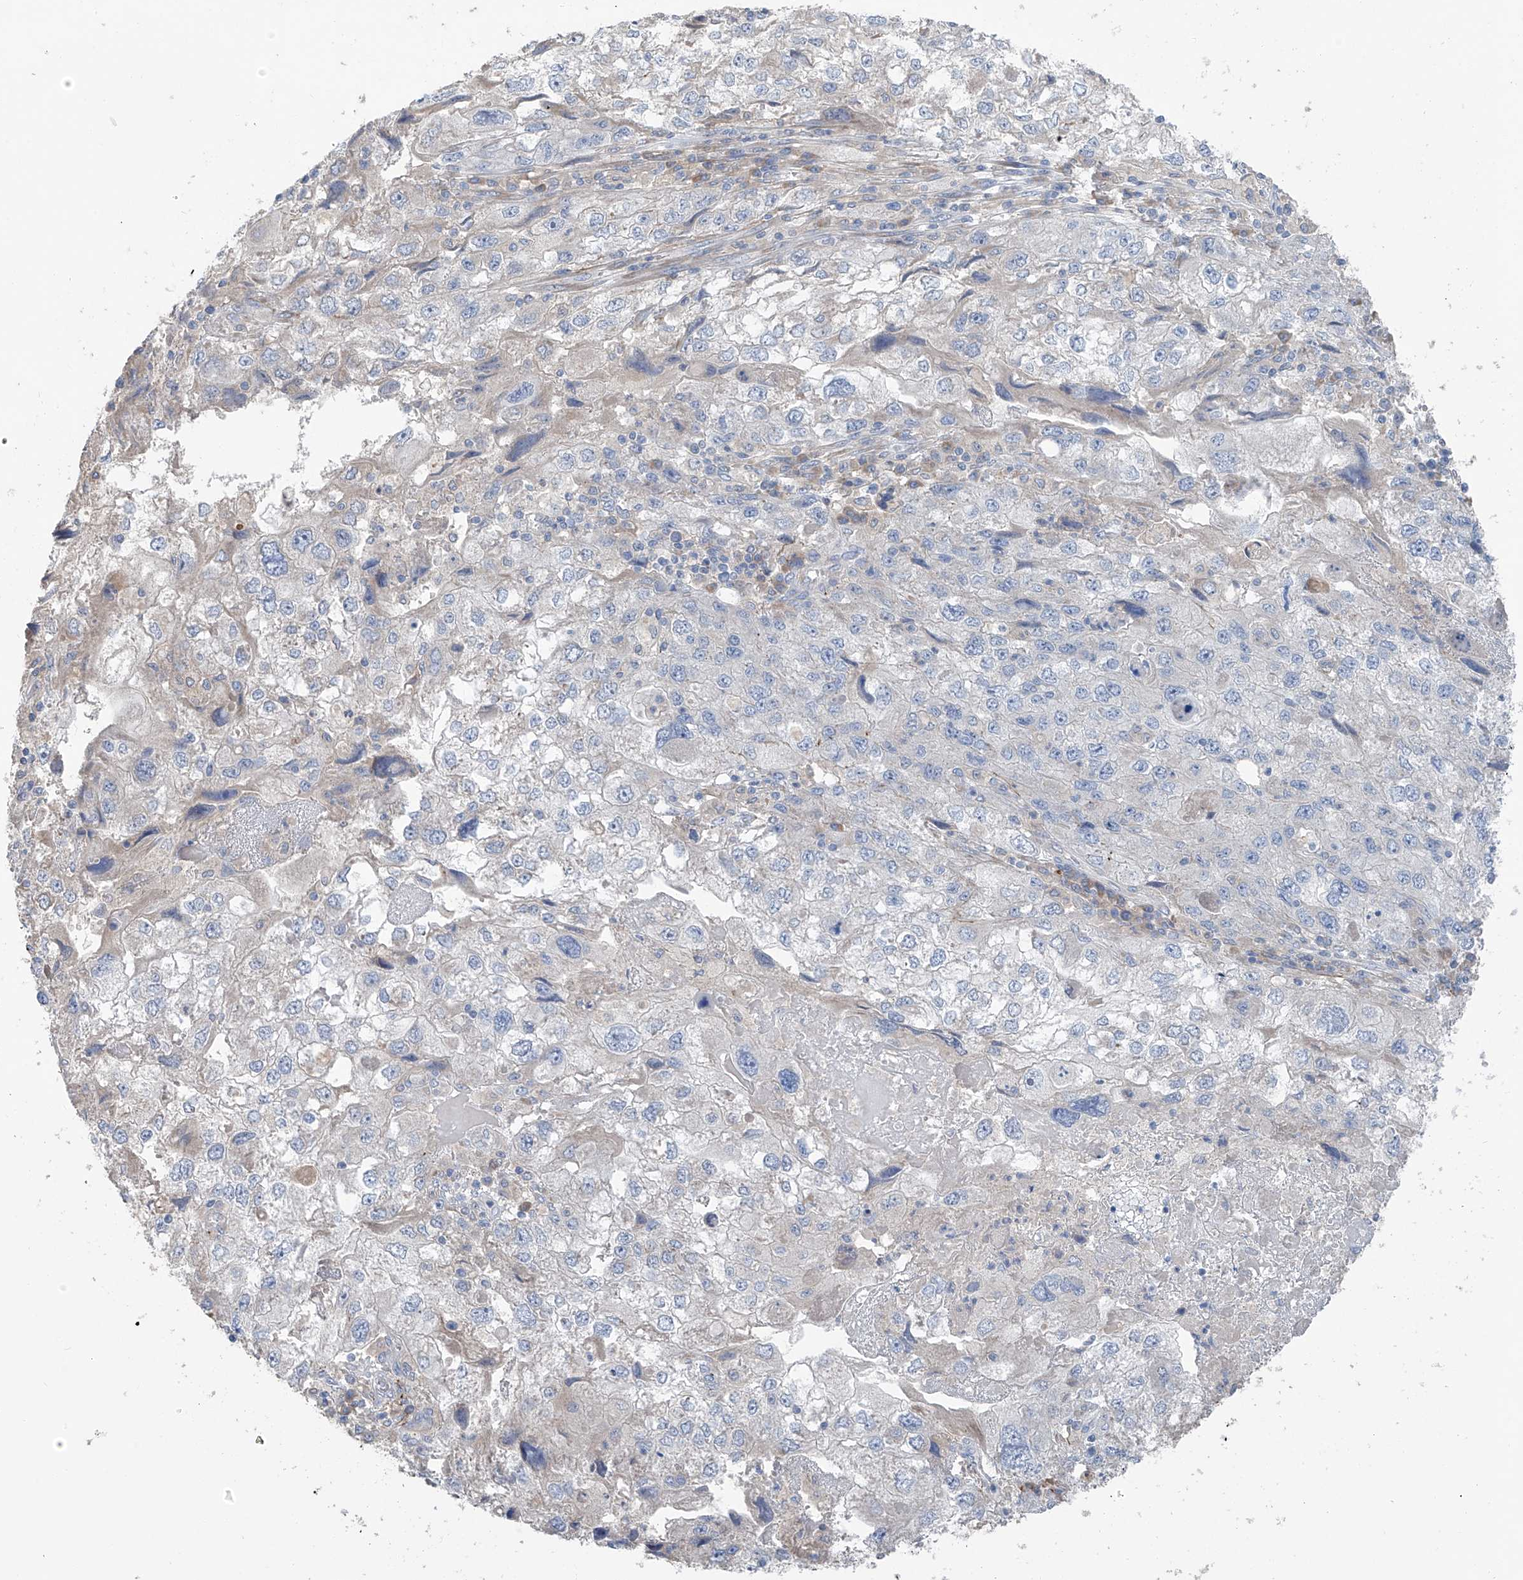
{"staining": {"intensity": "negative", "quantity": "none", "location": "none"}, "tissue": "endometrial cancer", "cell_type": "Tumor cells", "image_type": "cancer", "snomed": [{"axis": "morphology", "description": "Adenocarcinoma, NOS"}, {"axis": "topography", "description": "Endometrium"}], "caption": "Immunohistochemical staining of endometrial cancer (adenocarcinoma) displays no significant expression in tumor cells.", "gene": "GALNTL6", "patient": {"sex": "female", "age": 49}}